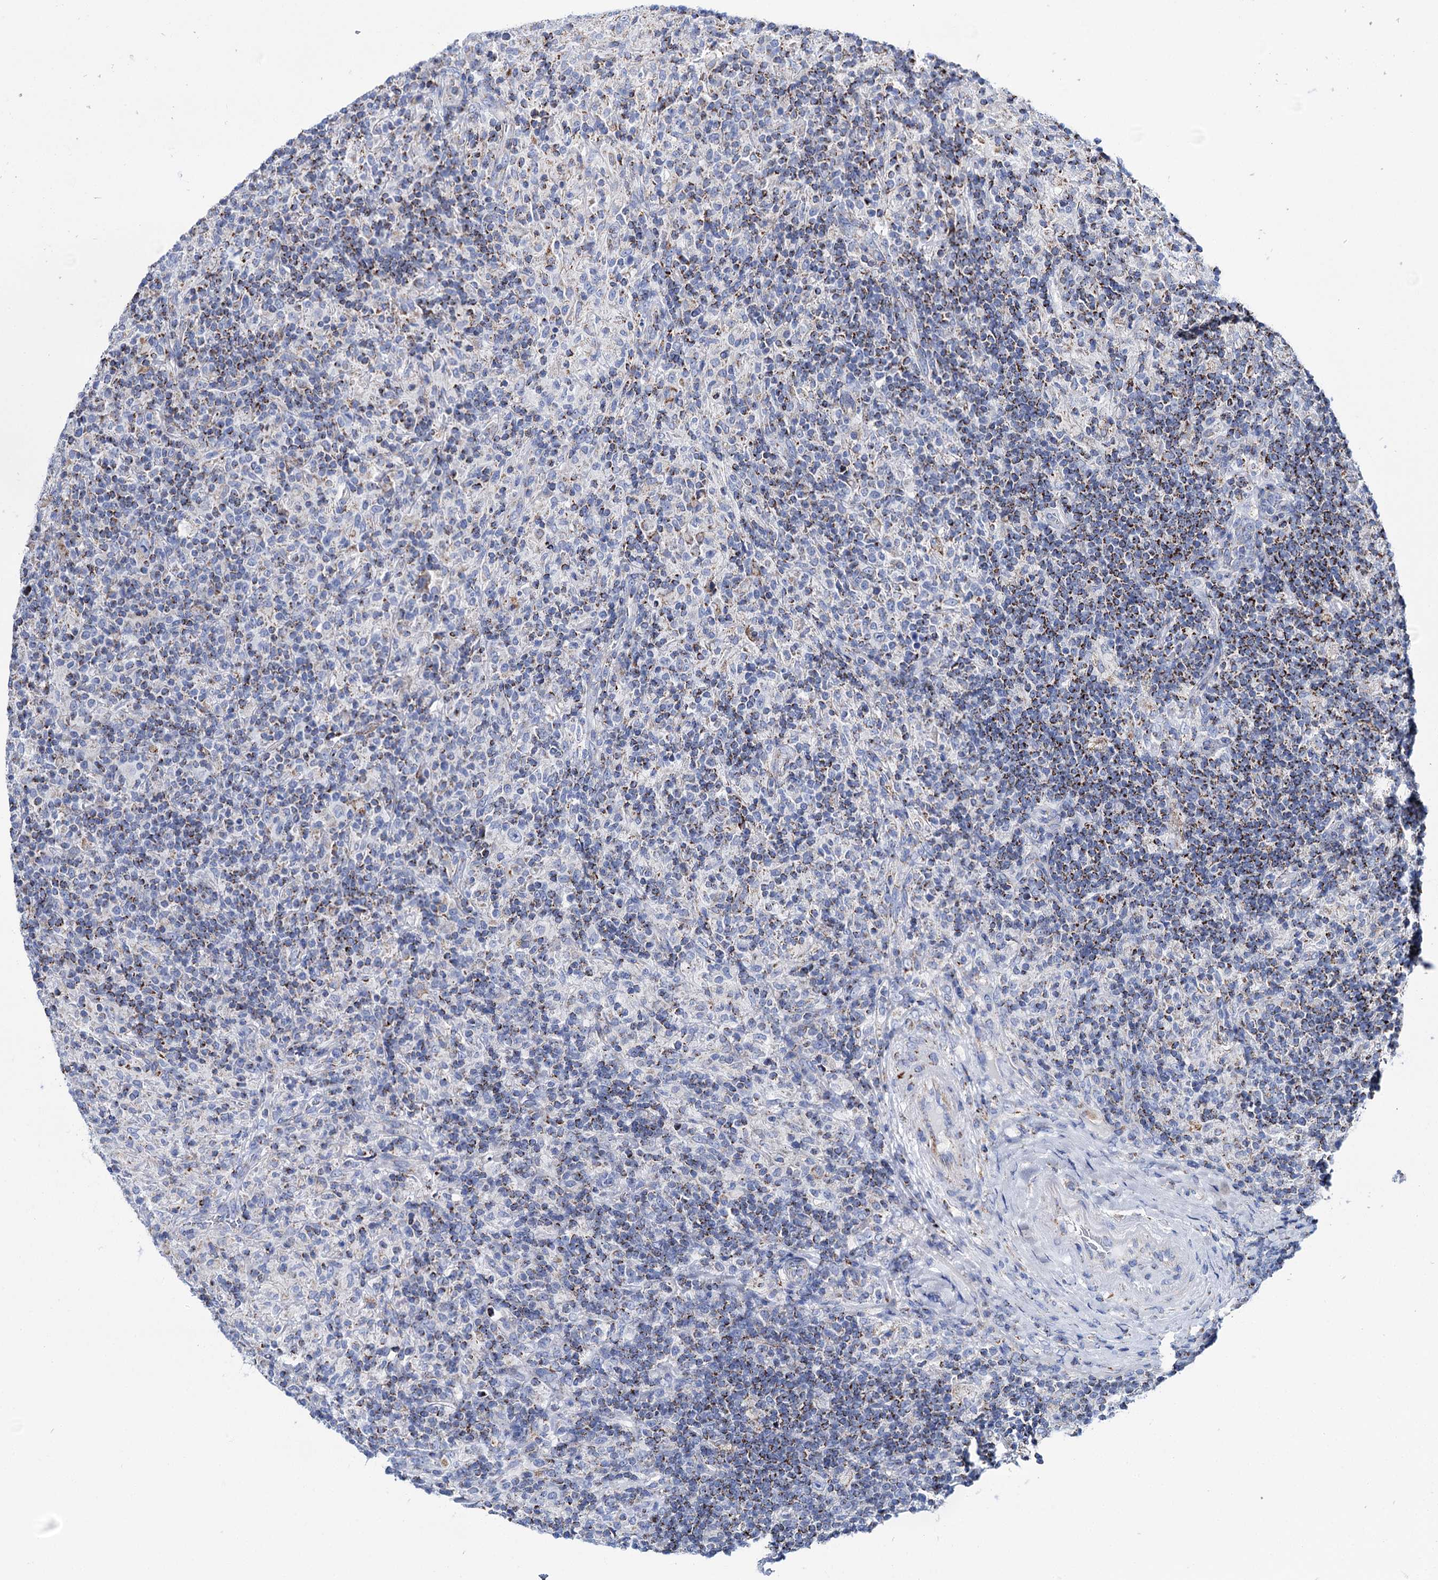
{"staining": {"intensity": "negative", "quantity": "none", "location": "none"}, "tissue": "lymphoma", "cell_type": "Tumor cells", "image_type": "cancer", "snomed": [{"axis": "morphology", "description": "Hodgkin's disease, NOS"}, {"axis": "topography", "description": "Lymph node"}], "caption": "Protein analysis of lymphoma displays no significant expression in tumor cells.", "gene": "UBASH3B", "patient": {"sex": "male", "age": 70}}